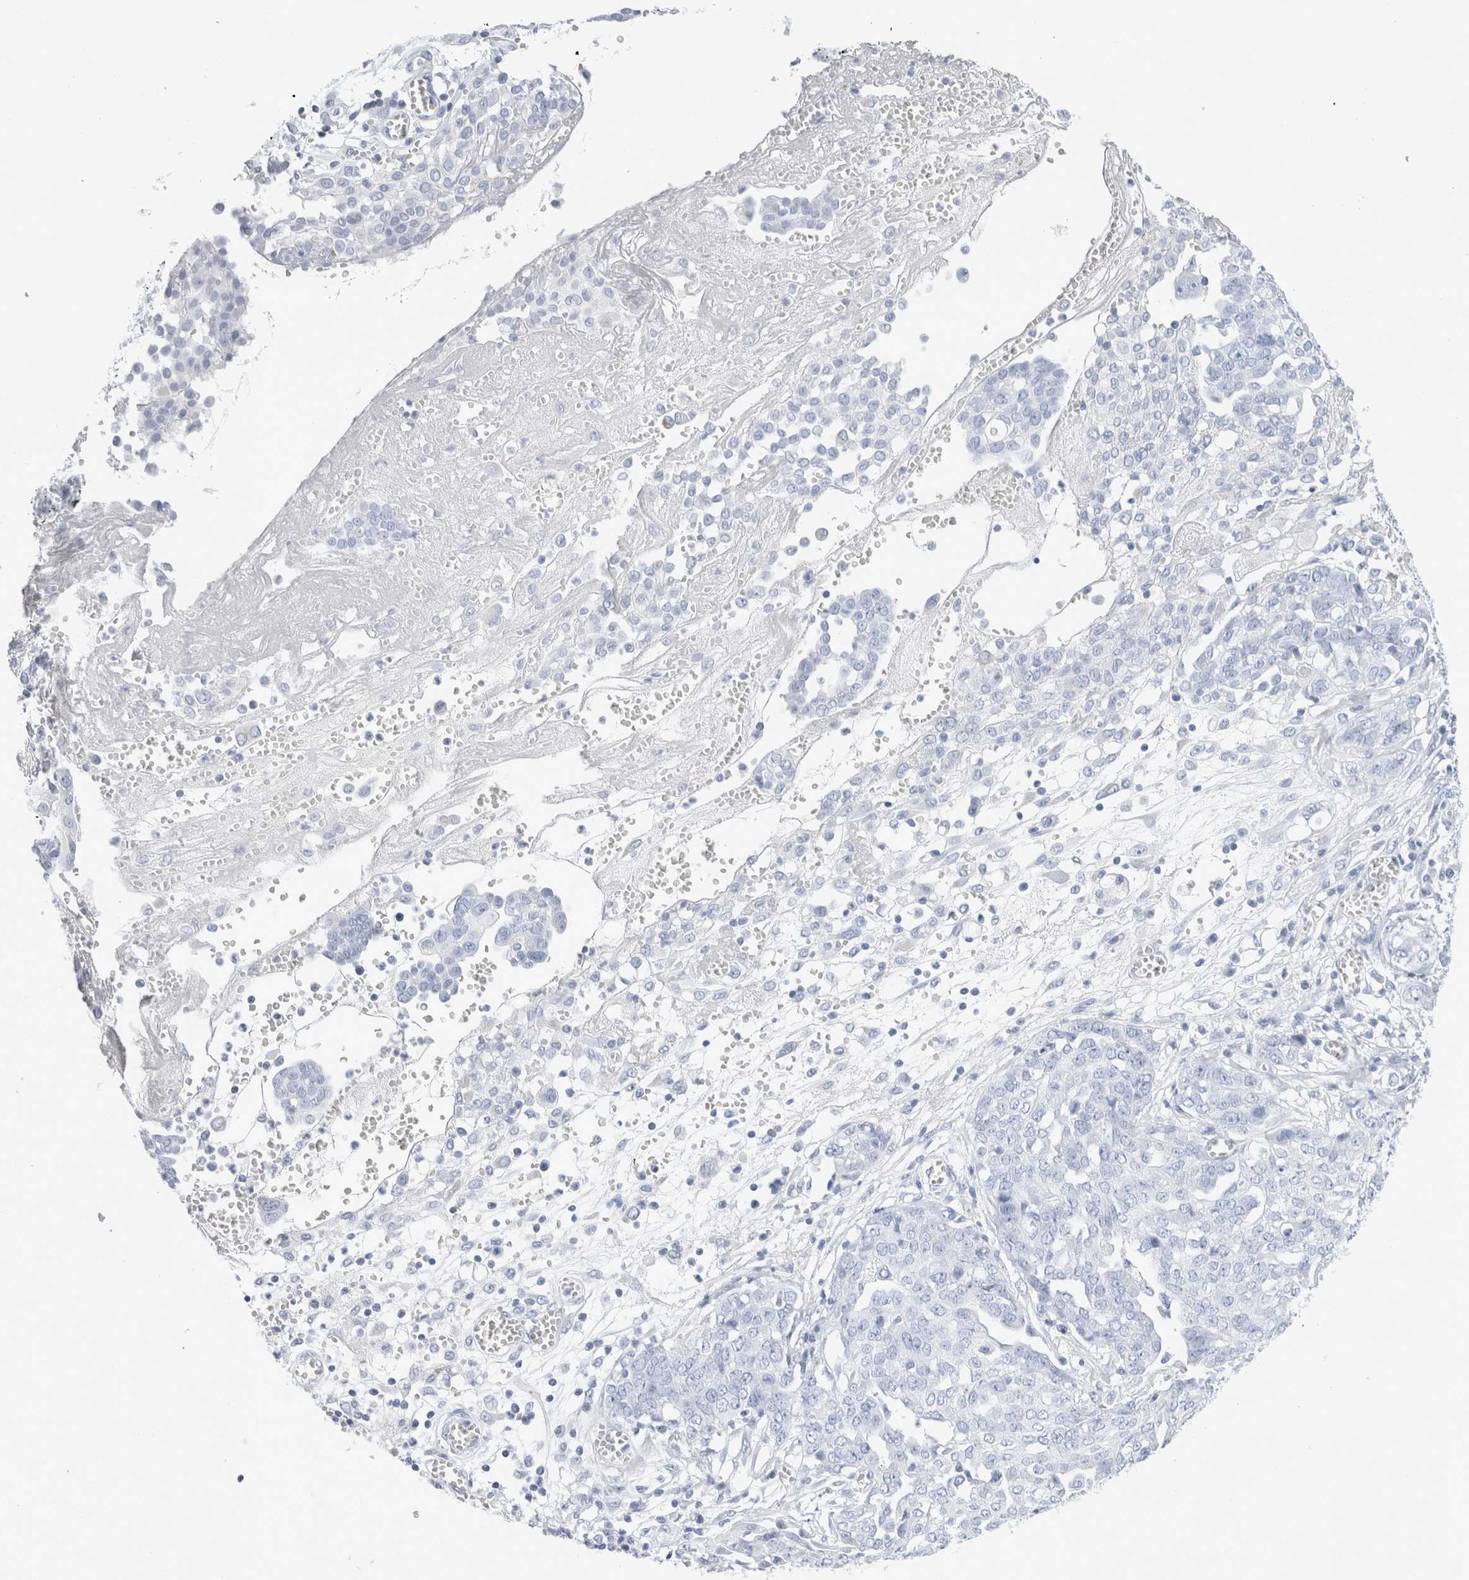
{"staining": {"intensity": "negative", "quantity": "none", "location": "none"}, "tissue": "ovarian cancer", "cell_type": "Tumor cells", "image_type": "cancer", "snomed": [{"axis": "morphology", "description": "Cystadenocarcinoma, serous, NOS"}, {"axis": "topography", "description": "Soft tissue"}, {"axis": "topography", "description": "Ovary"}], "caption": "Image shows no protein expression in tumor cells of ovarian serous cystadenocarcinoma tissue.", "gene": "ECHDC2", "patient": {"sex": "female", "age": 57}}